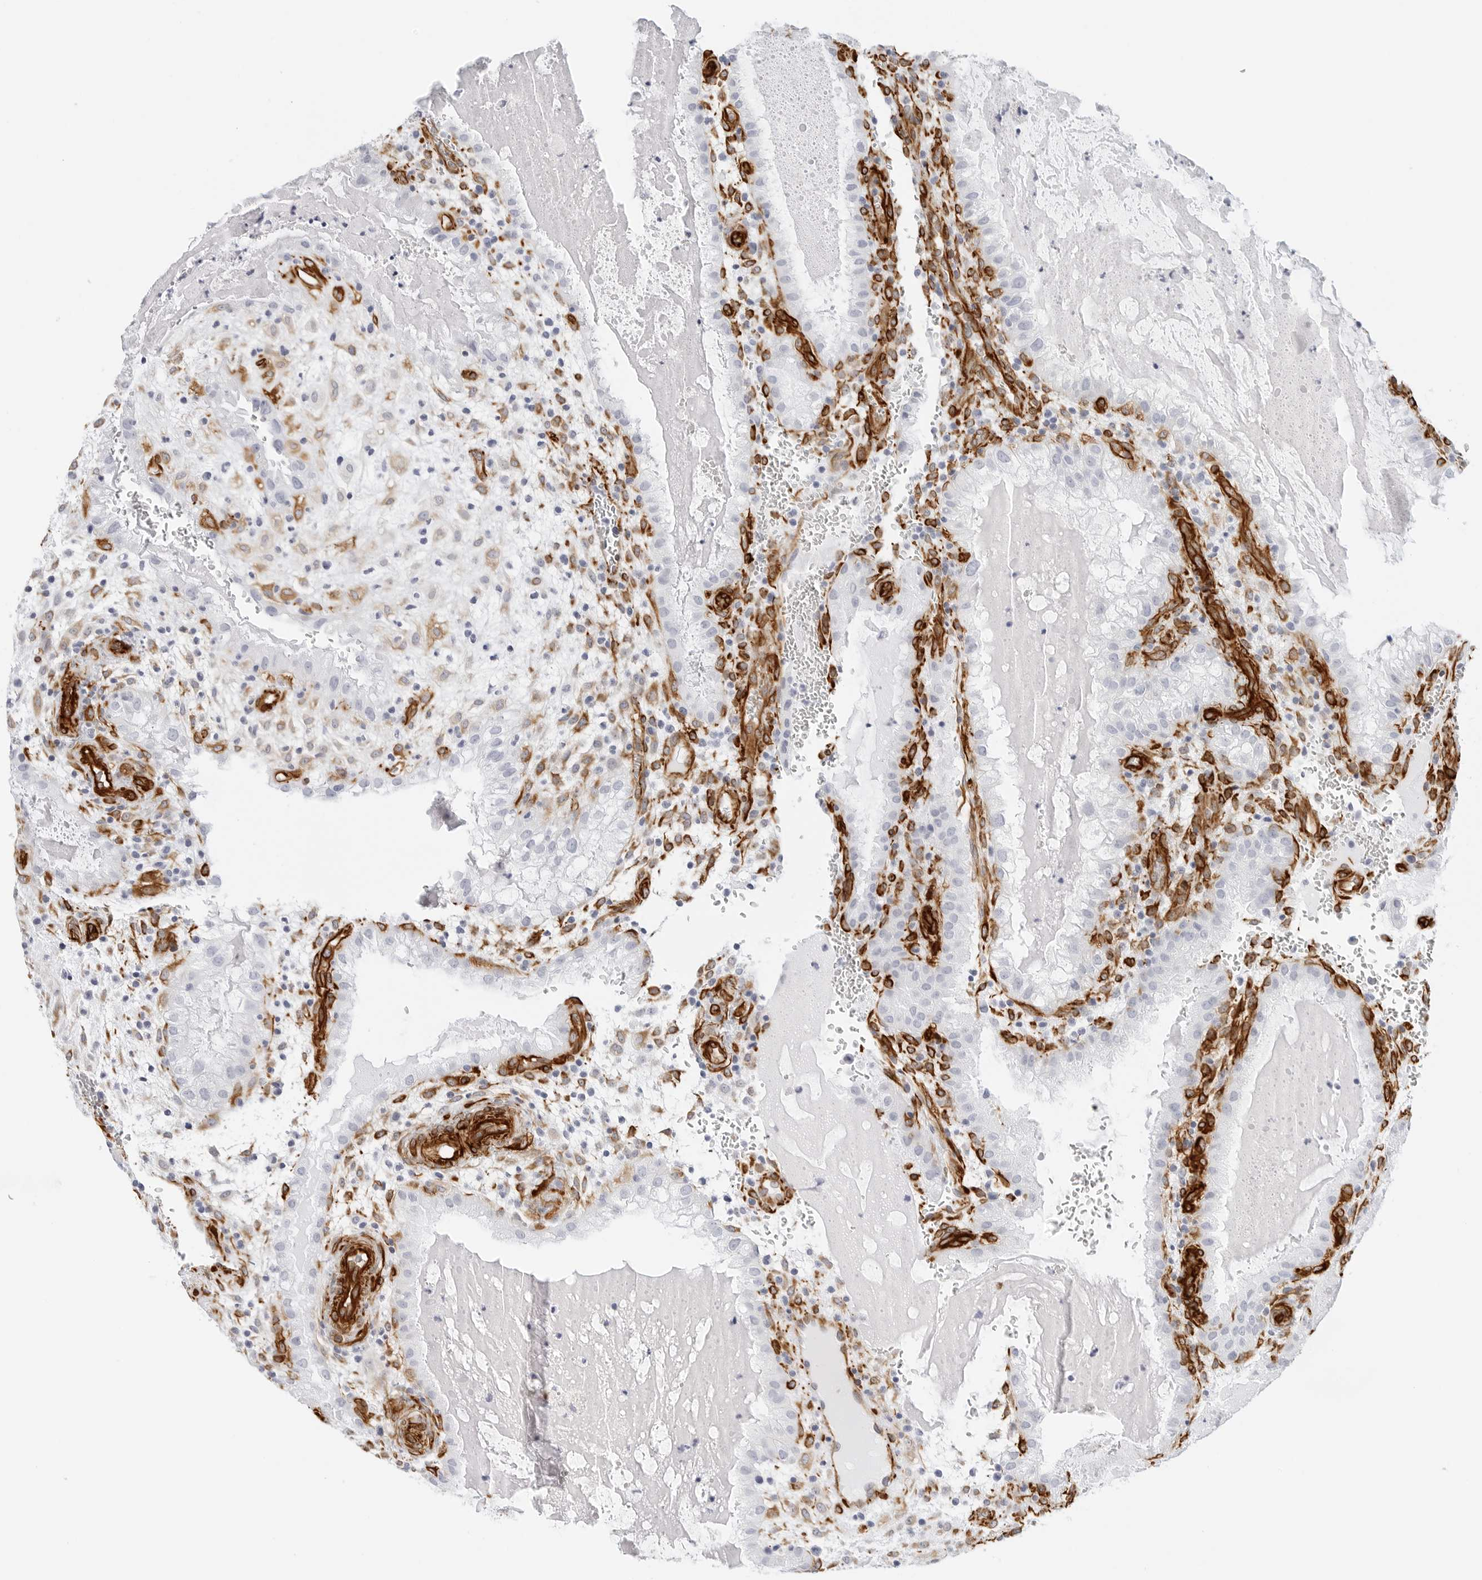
{"staining": {"intensity": "moderate", "quantity": "<25%", "location": "cytoplasmic/membranous"}, "tissue": "placenta", "cell_type": "Decidual cells", "image_type": "normal", "snomed": [{"axis": "morphology", "description": "Normal tissue, NOS"}, {"axis": "topography", "description": "Placenta"}], "caption": "Protein expression analysis of benign human placenta reveals moderate cytoplasmic/membranous expression in approximately <25% of decidual cells.", "gene": "NES", "patient": {"sex": "female", "age": 35}}